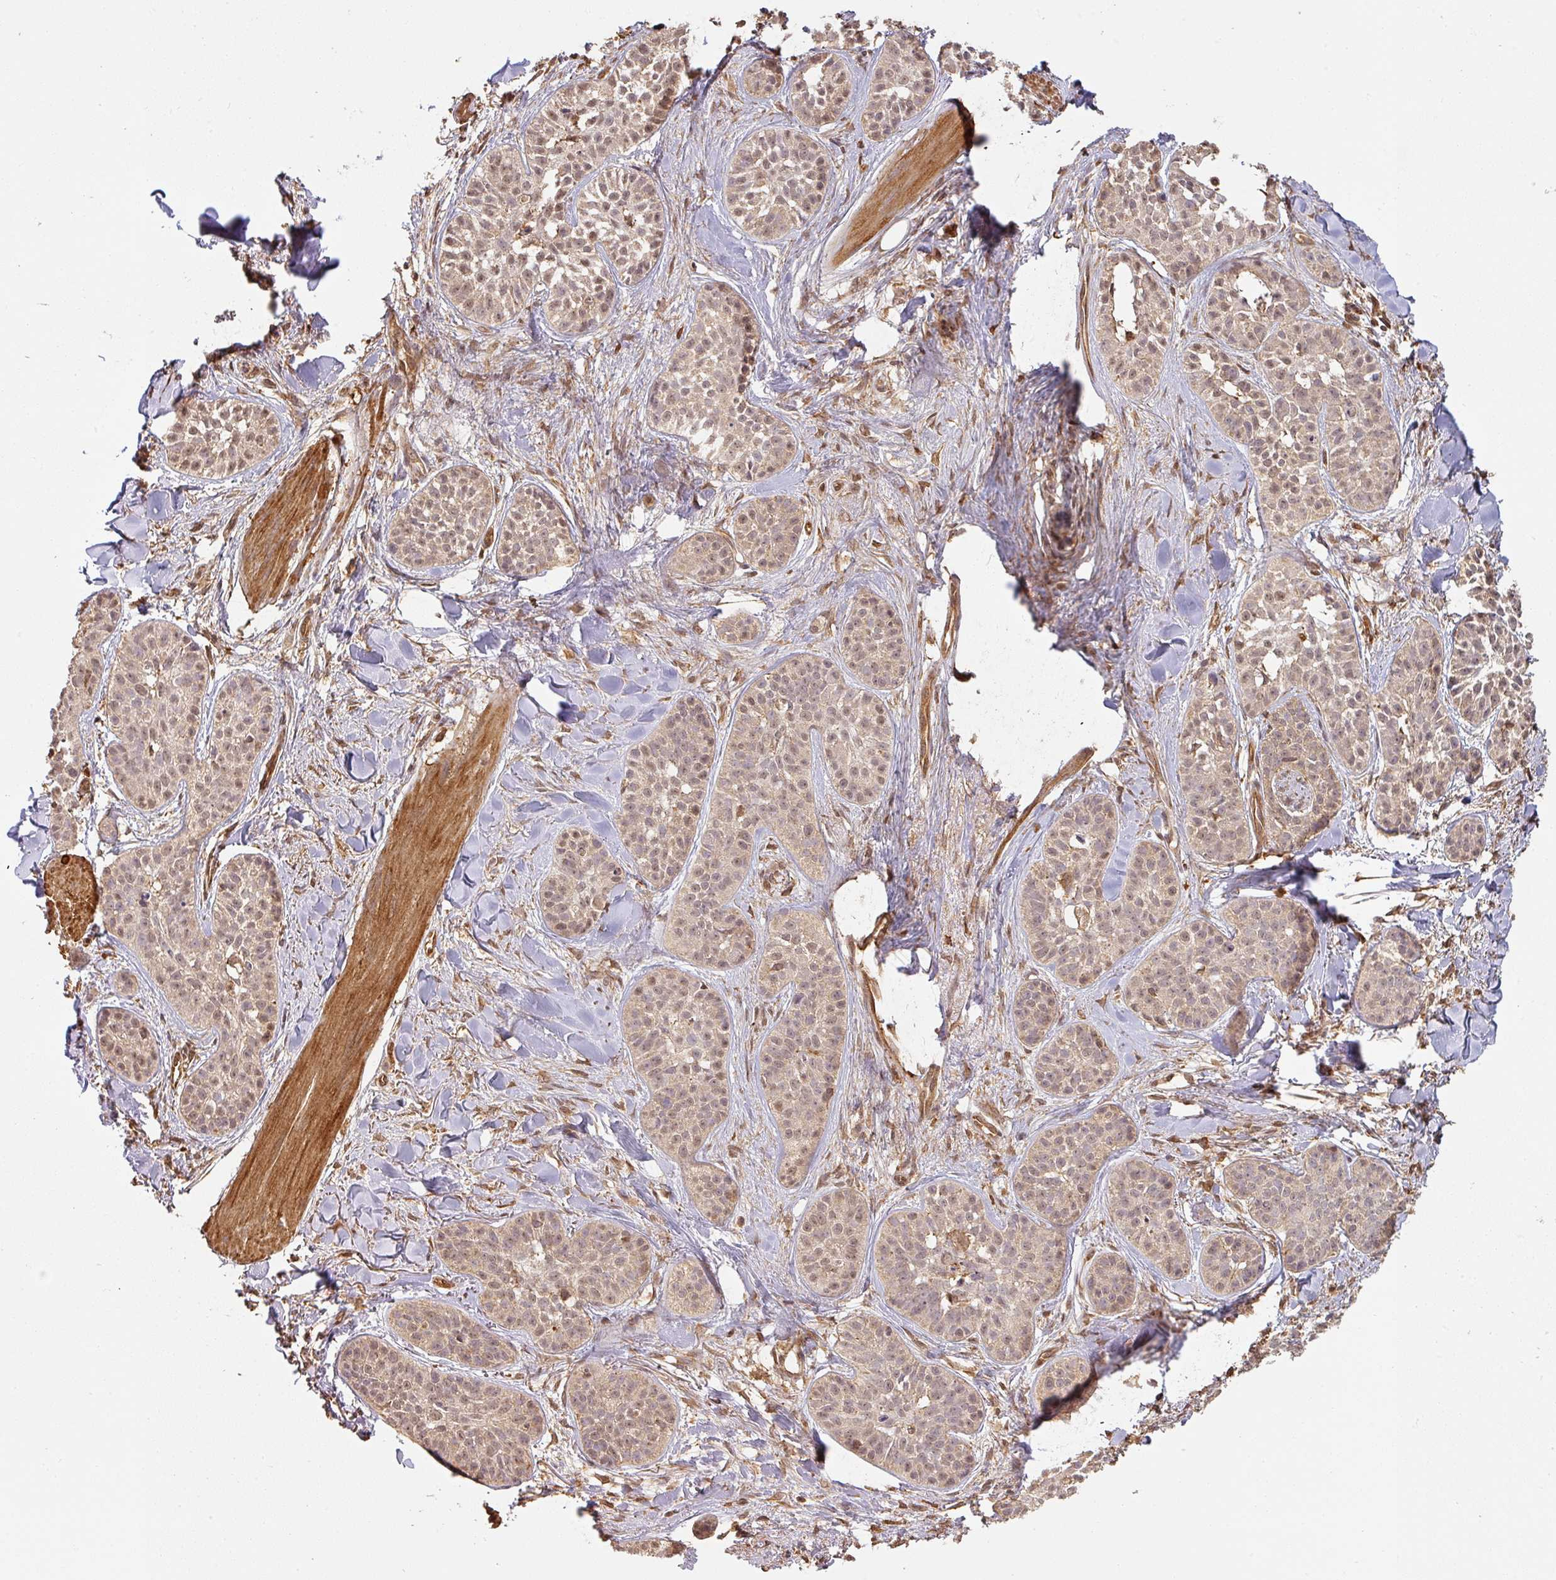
{"staining": {"intensity": "weak", "quantity": ">75%", "location": "cytoplasmic/membranous,nuclear"}, "tissue": "skin cancer", "cell_type": "Tumor cells", "image_type": "cancer", "snomed": [{"axis": "morphology", "description": "Basal cell carcinoma"}, {"axis": "topography", "description": "Skin"}], "caption": "There is low levels of weak cytoplasmic/membranous and nuclear positivity in tumor cells of skin basal cell carcinoma, as demonstrated by immunohistochemical staining (brown color).", "gene": "ZNF322", "patient": {"sex": "male", "age": 52}}